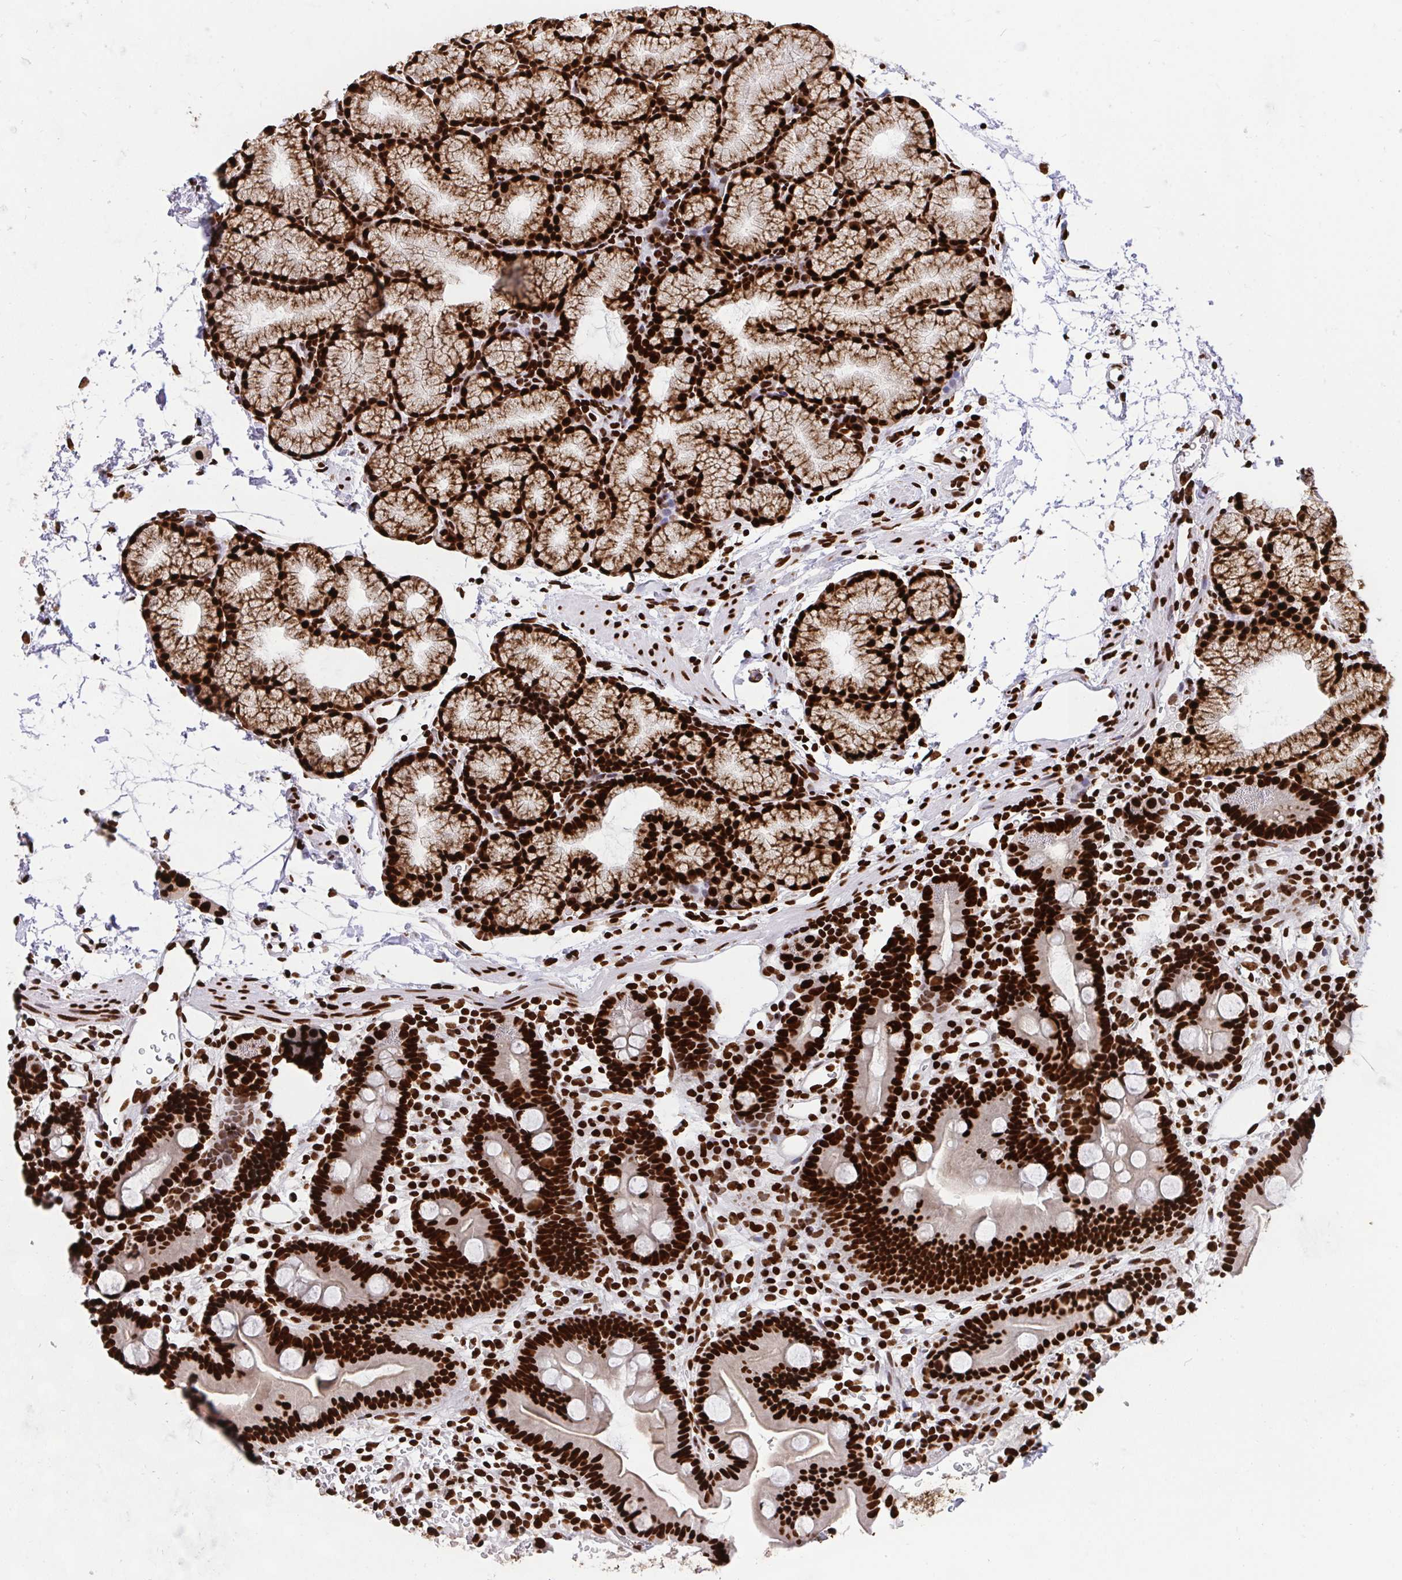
{"staining": {"intensity": "strong", "quantity": ">75%", "location": "cytoplasmic/membranous,nuclear"}, "tissue": "duodenum", "cell_type": "Glandular cells", "image_type": "normal", "snomed": [{"axis": "morphology", "description": "Normal tissue, NOS"}, {"axis": "topography", "description": "Duodenum"}], "caption": "This micrograph shows normal duodenum stained with IHC to label a protein in brown. The cytoplasmic/membranous,nuclear of glandular cells show strong positivity for the protein. Nuclei are counter-stained blue.", "gene": "HNRNPL", "patient": {"sex": "male", "age": 59}}